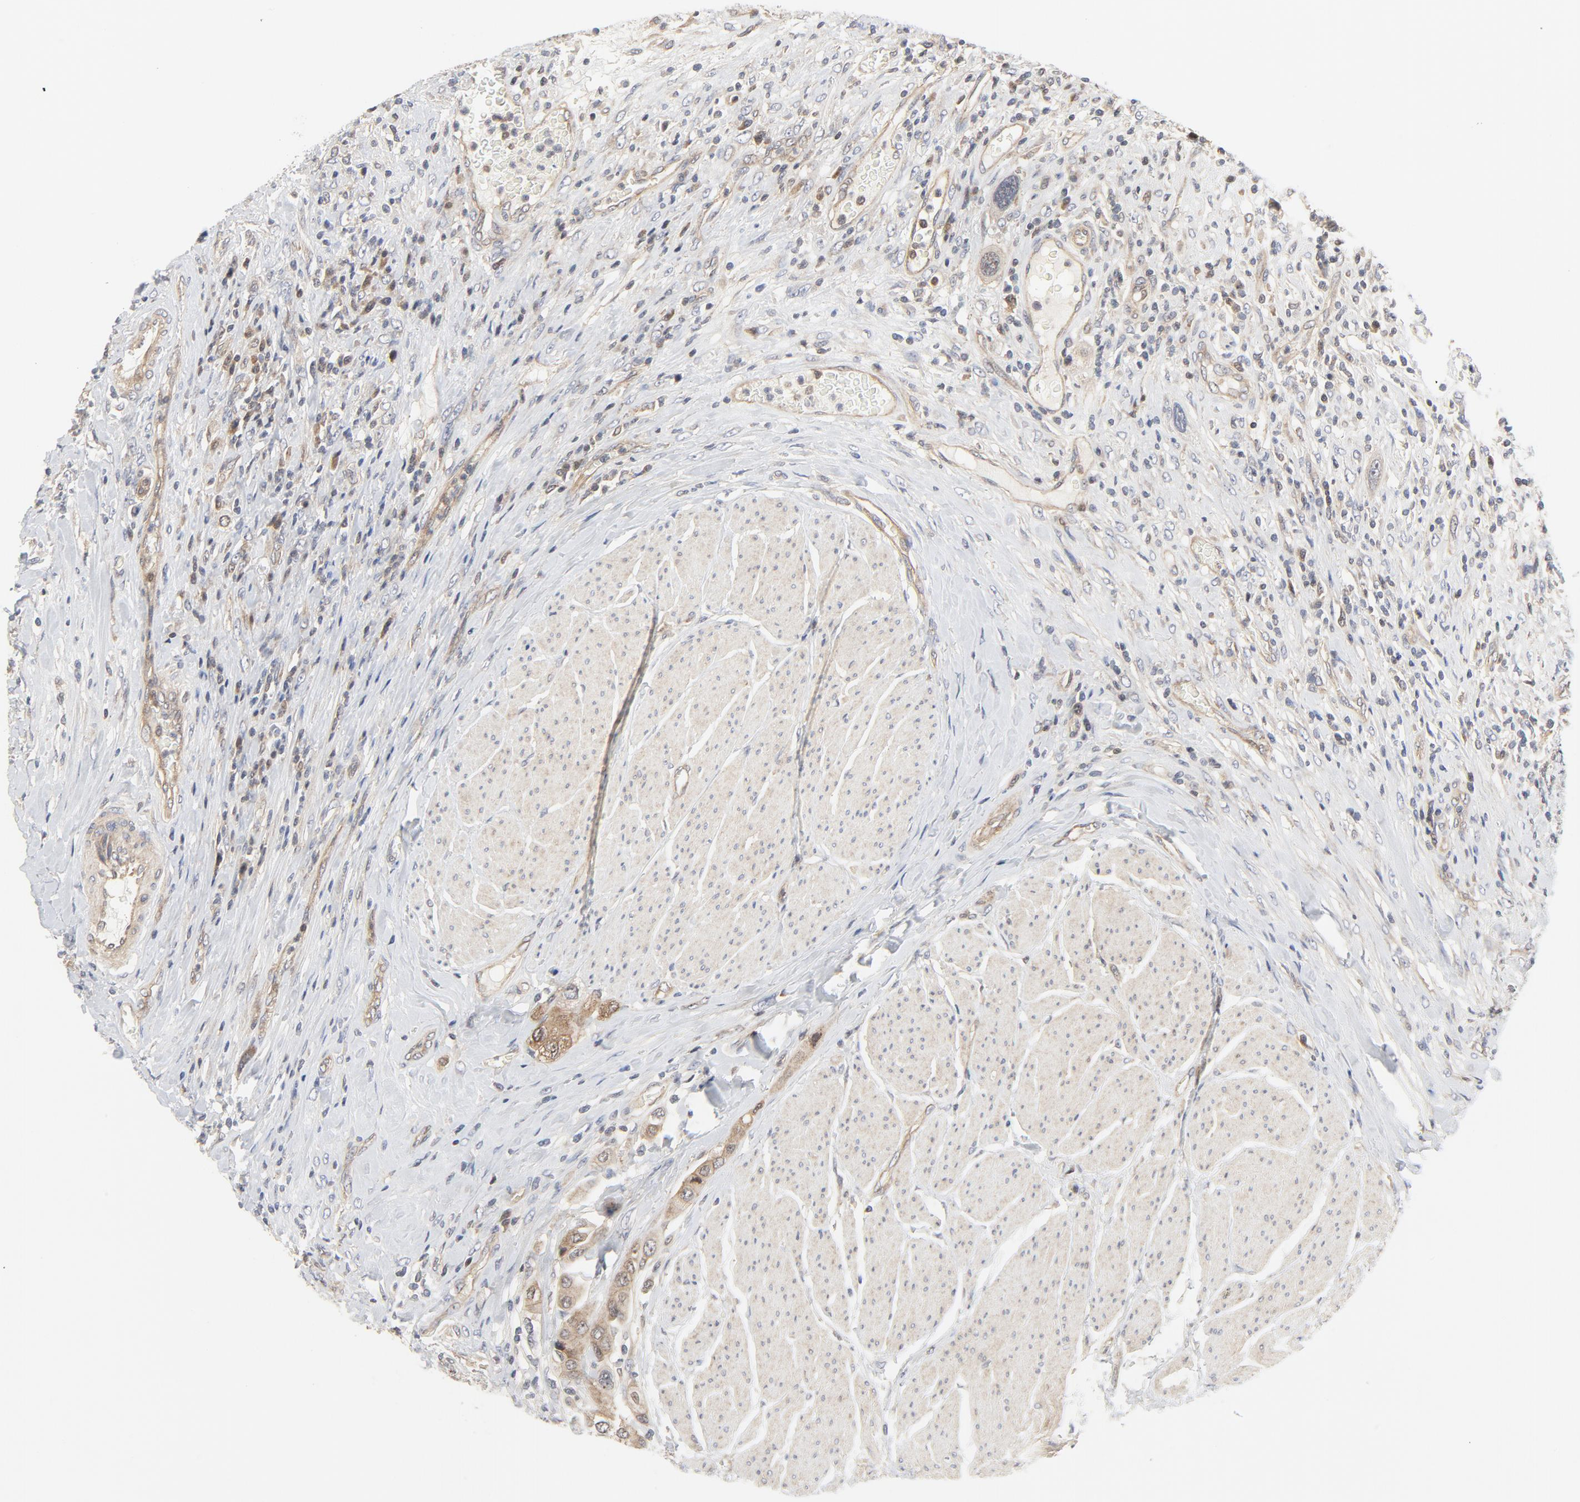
{"staining": {"intensity": "weak", "quantity": ">75%", "location": "cytoplasmic/membranous"}, "tissue": "urothelial cancer", "cell_type": "Tumor cells", "image_type": "cancer", "snomed": [{"axis": "morphology", "description": "Urothelial carcinoma, High grade"}, {"axis": "topography", "description": "Urinary bladder"}], "caption": "A high-resolution image shows immunohistochemistry staining of high-grade urothelial carcinoma, which displays weak cytoplasmic/membranous expression in about >75% of tumor cells. (brown staining indicates protein expression, while blue staining denotes nuclei).", "gene": "MAP2K7", "patient": {"sex": "male", "age": 50}}